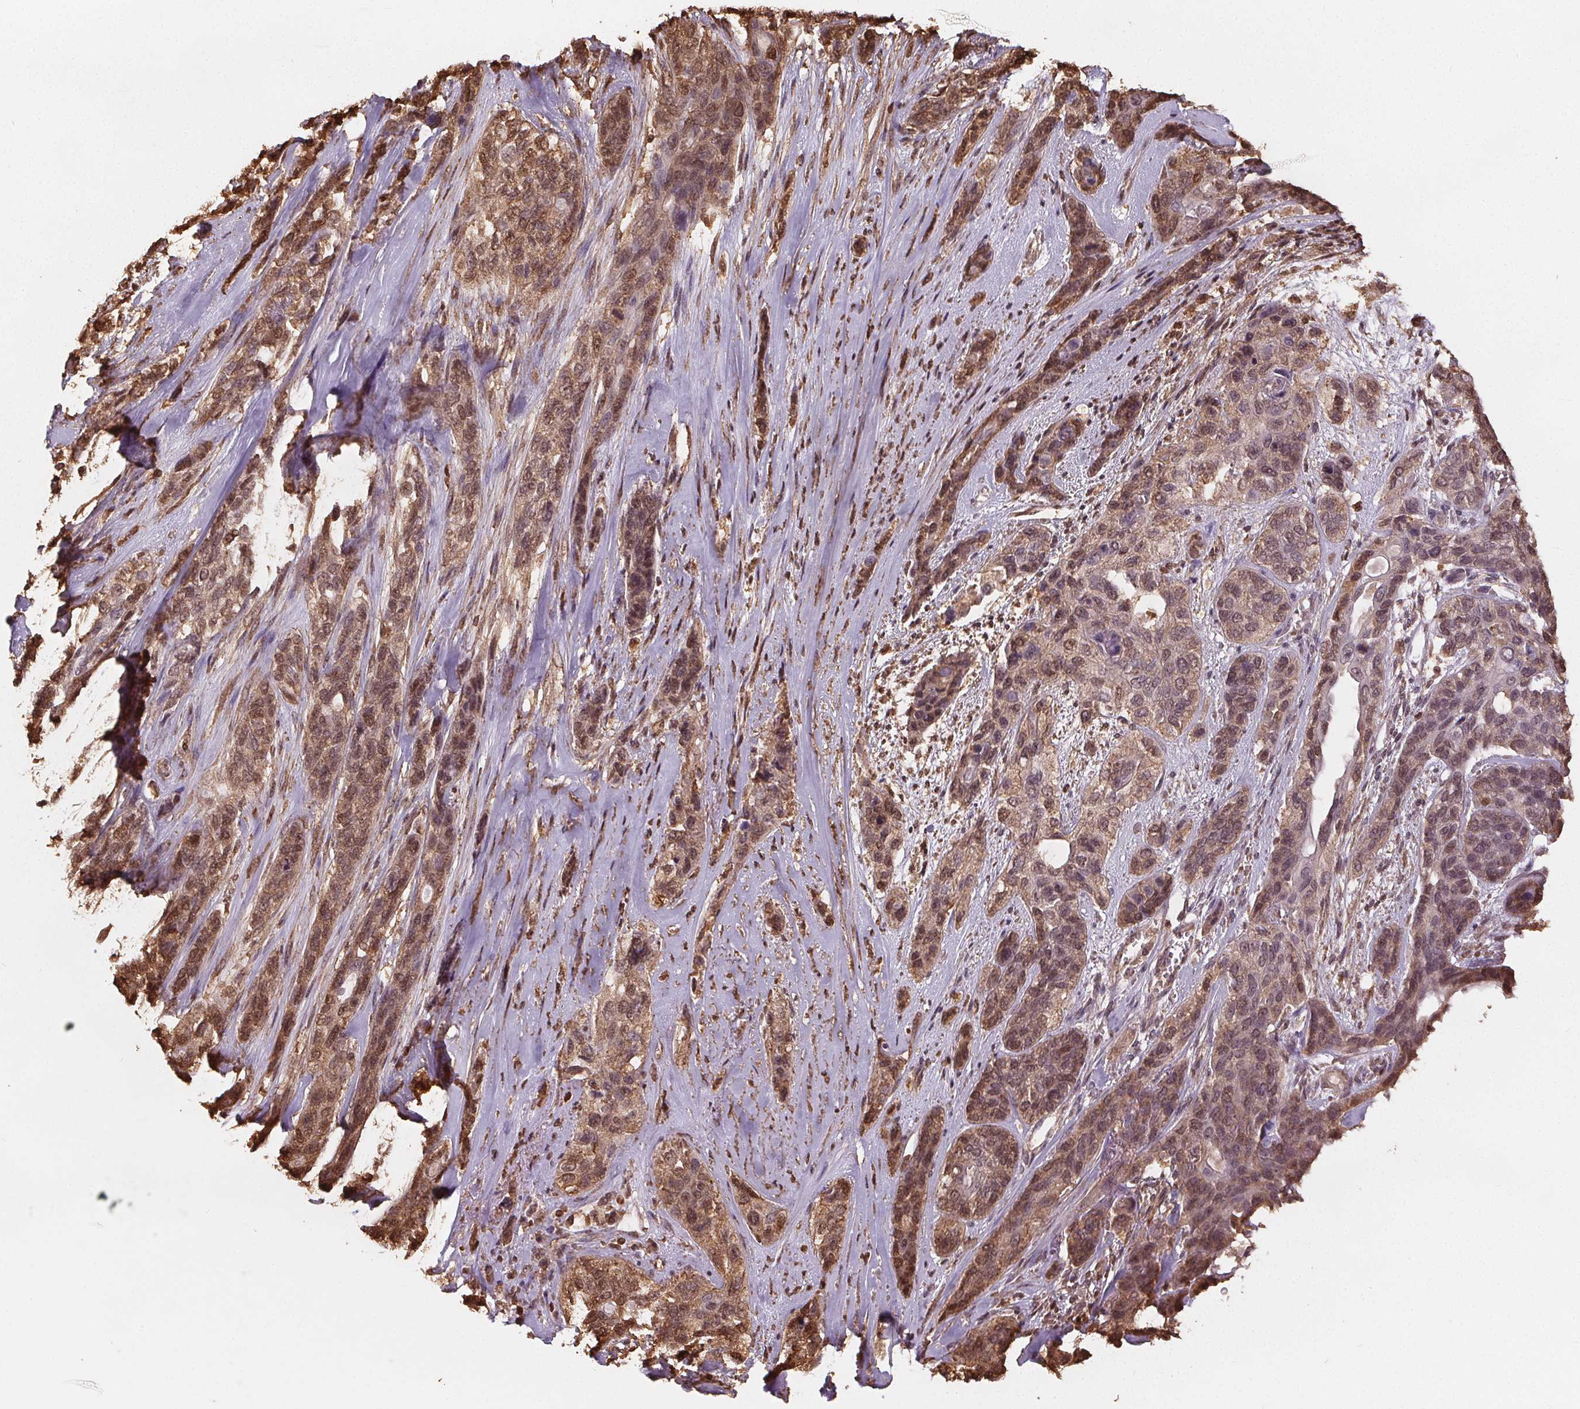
{"staining": {"intensity": "moderate", "quantity": ">75%", "location": "cytoplasmic/membranous,nuclear"}, "tissue": "lung cancer", "cell_type": "Tumor cells", "image_type": "cancer", "snomed": [{"axis": "morphology", "description": "Squamous cell carcinoma, NOS"}, {"axis": "topography", "description": "Lung"}], "caption": "A histopathology image showing moderate cytoplasmic/membranous and nuclear expression in approximately >75% of tumor cells in lung squamous cell carcinoma, as visualized by brown immunohistochemical staining.", "gene": "ENO1", "patient": {"sex": "female", "age": 70}}